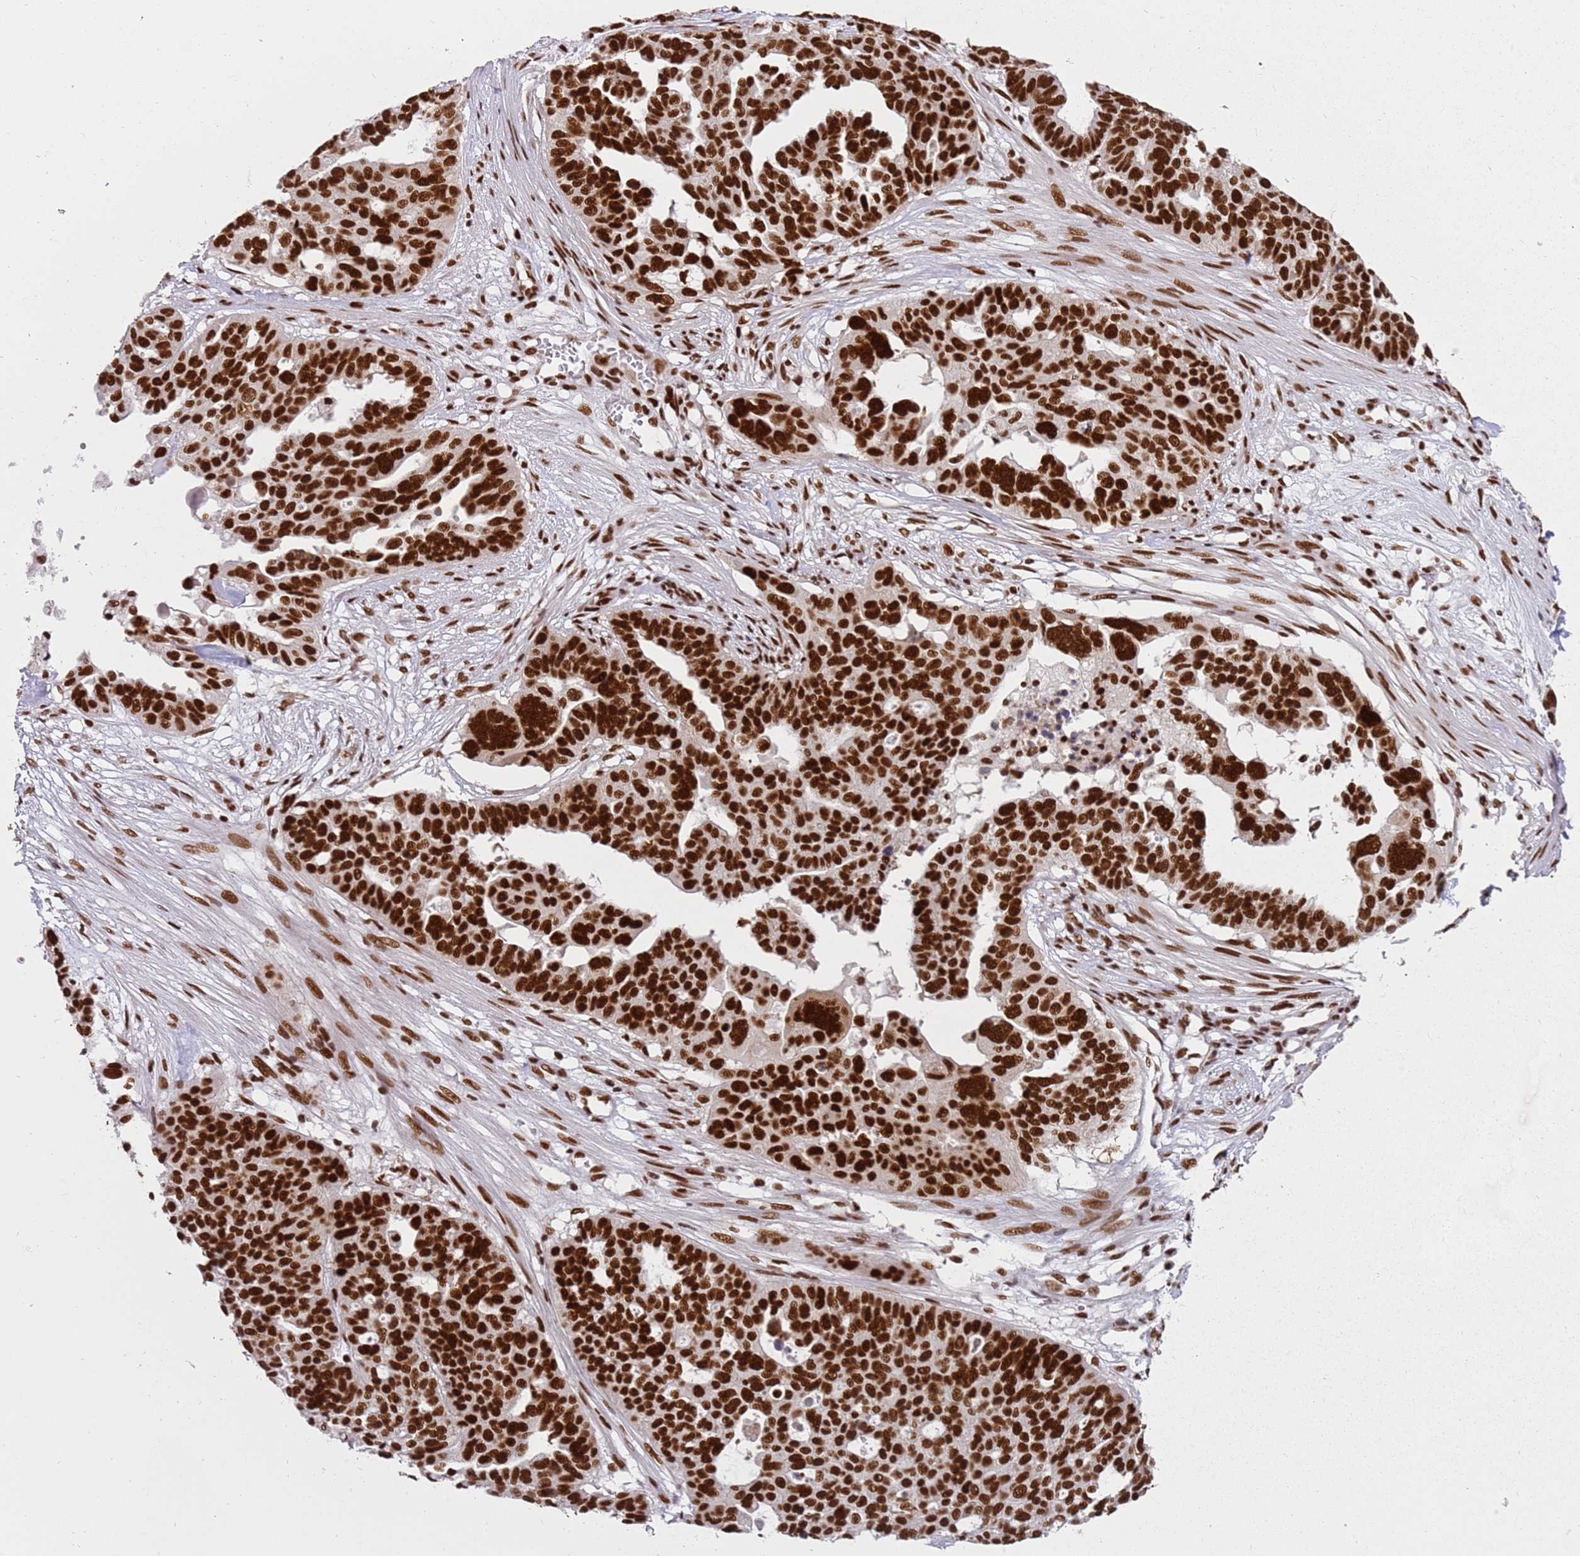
{"staining": {"intensity": "strong", "quantity": ">75%", "location": "nuclear"}, "tissue": "ovarian cancer", "cell_type": "Tumor cells", "image_type": "cancer", "snomed": [{"axis": "morphology", "description": "Cystadenocarcinoma, serous, NOS"}, {"axis": "topography", "description": "Ovary"}], "caption": "The micrograph shows staining of serous cystadenocarcinoma (ovarian), revealing strong nuclear protein expression (brown color) within tumor cells. Using DAB (3,3'-diaminobenzidine) (brown) and hematoxylin (blue) stains, captured at high magnification using brightfield microscopy.", "gene": "TENT4A", "patient": {"sex": "female", "age": 59}}